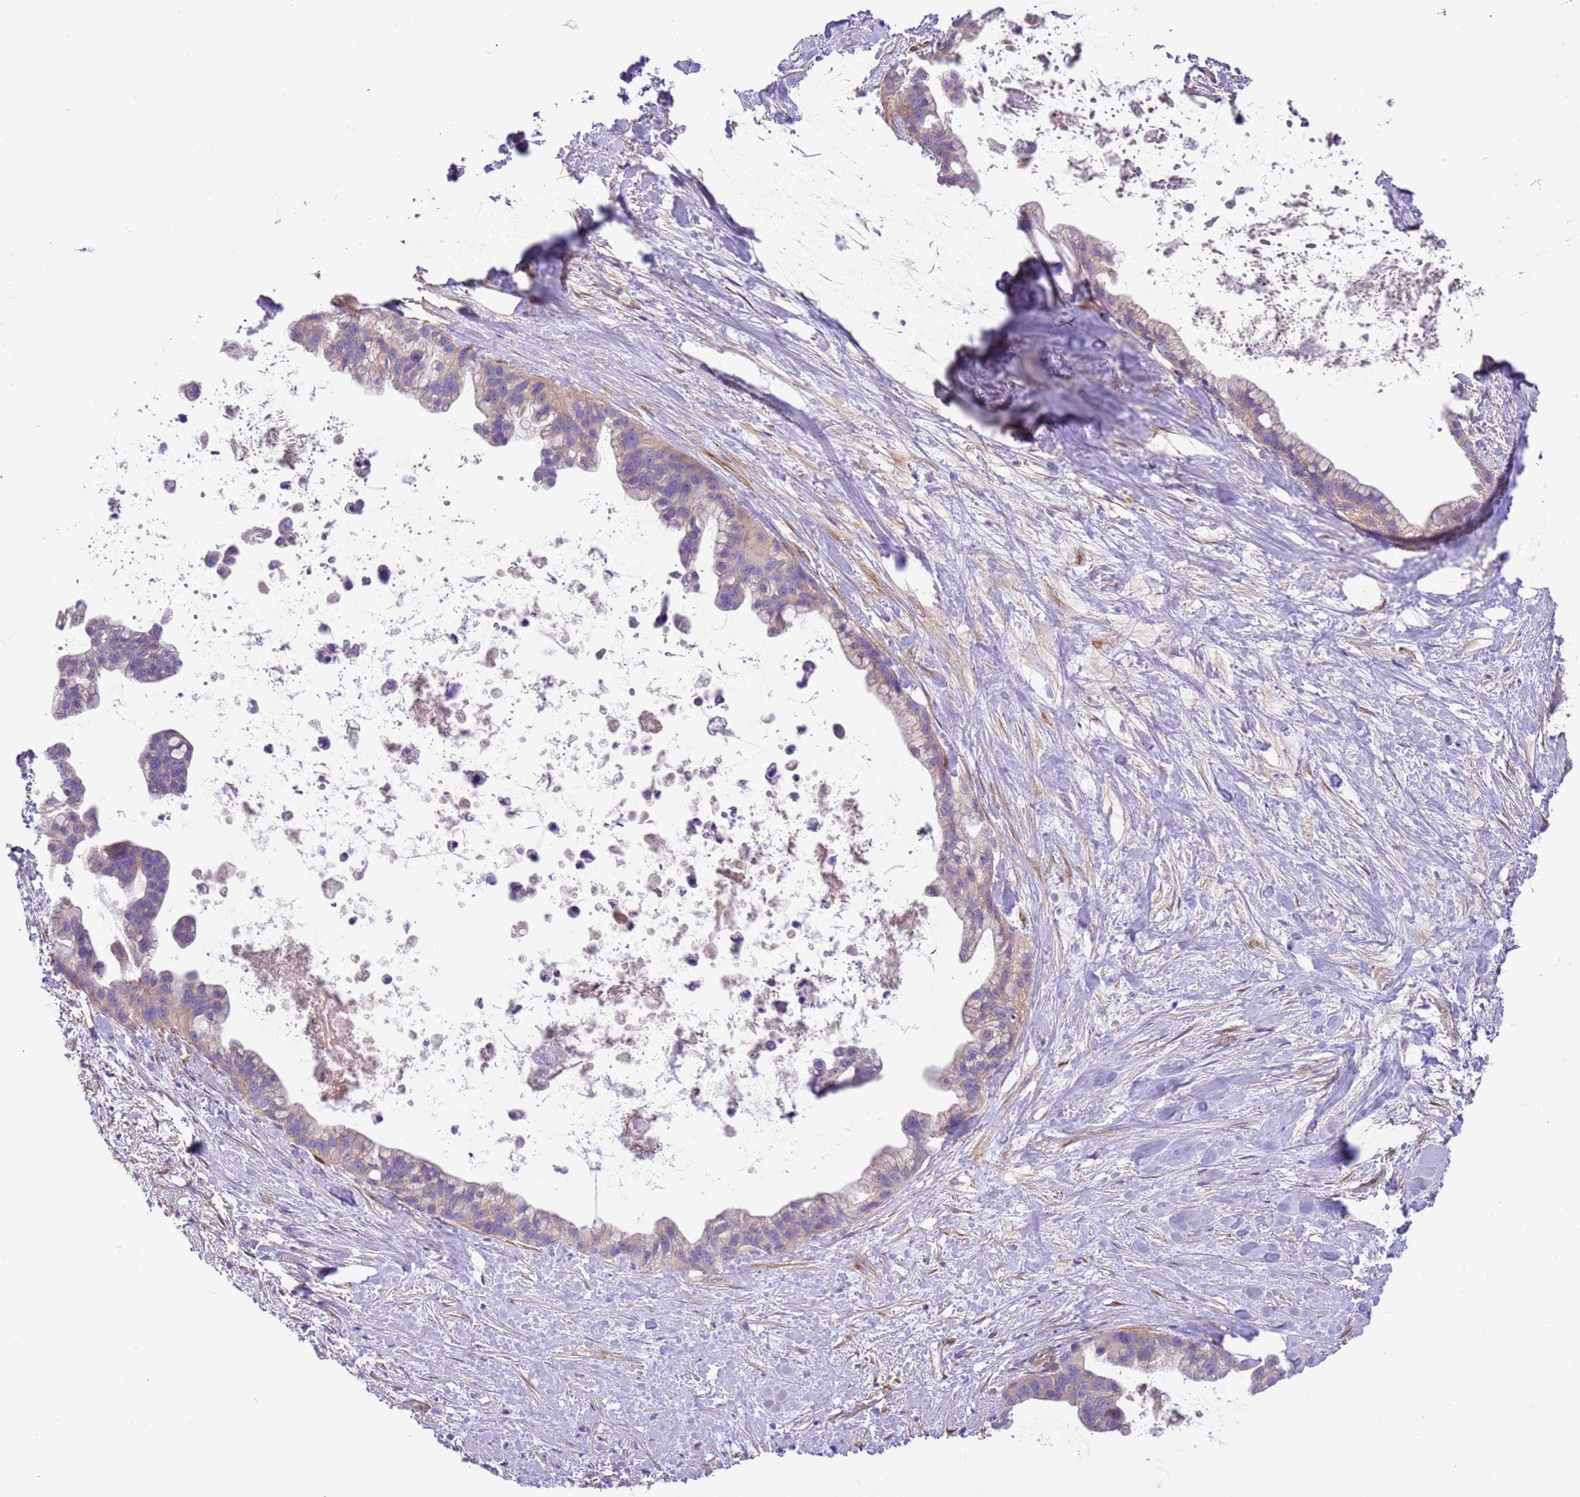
{"staining": {"intensity": "weak", "quantity": "<25%", "location": "cytoplasmic/membranous"}, "tissue": "pancreatic cancer", "cell_type": "Tumor cells", "image_type": "cancer", "snomed": [{"axis": "morphology", "description": "Adenocarcinoma, NOS"}, {"axis": "topography", "description": "Pancreas"}], "caption": "Pancreatic cancer was stained to show a protein in brown. There is no significant staining in tumor cells. (Brightfield microscopy of DAB (3,3'-diaminobenzidine) IHC at high magnification).", "gene": "SERINC3", "patient": {"sex": "female", "age": 83}}